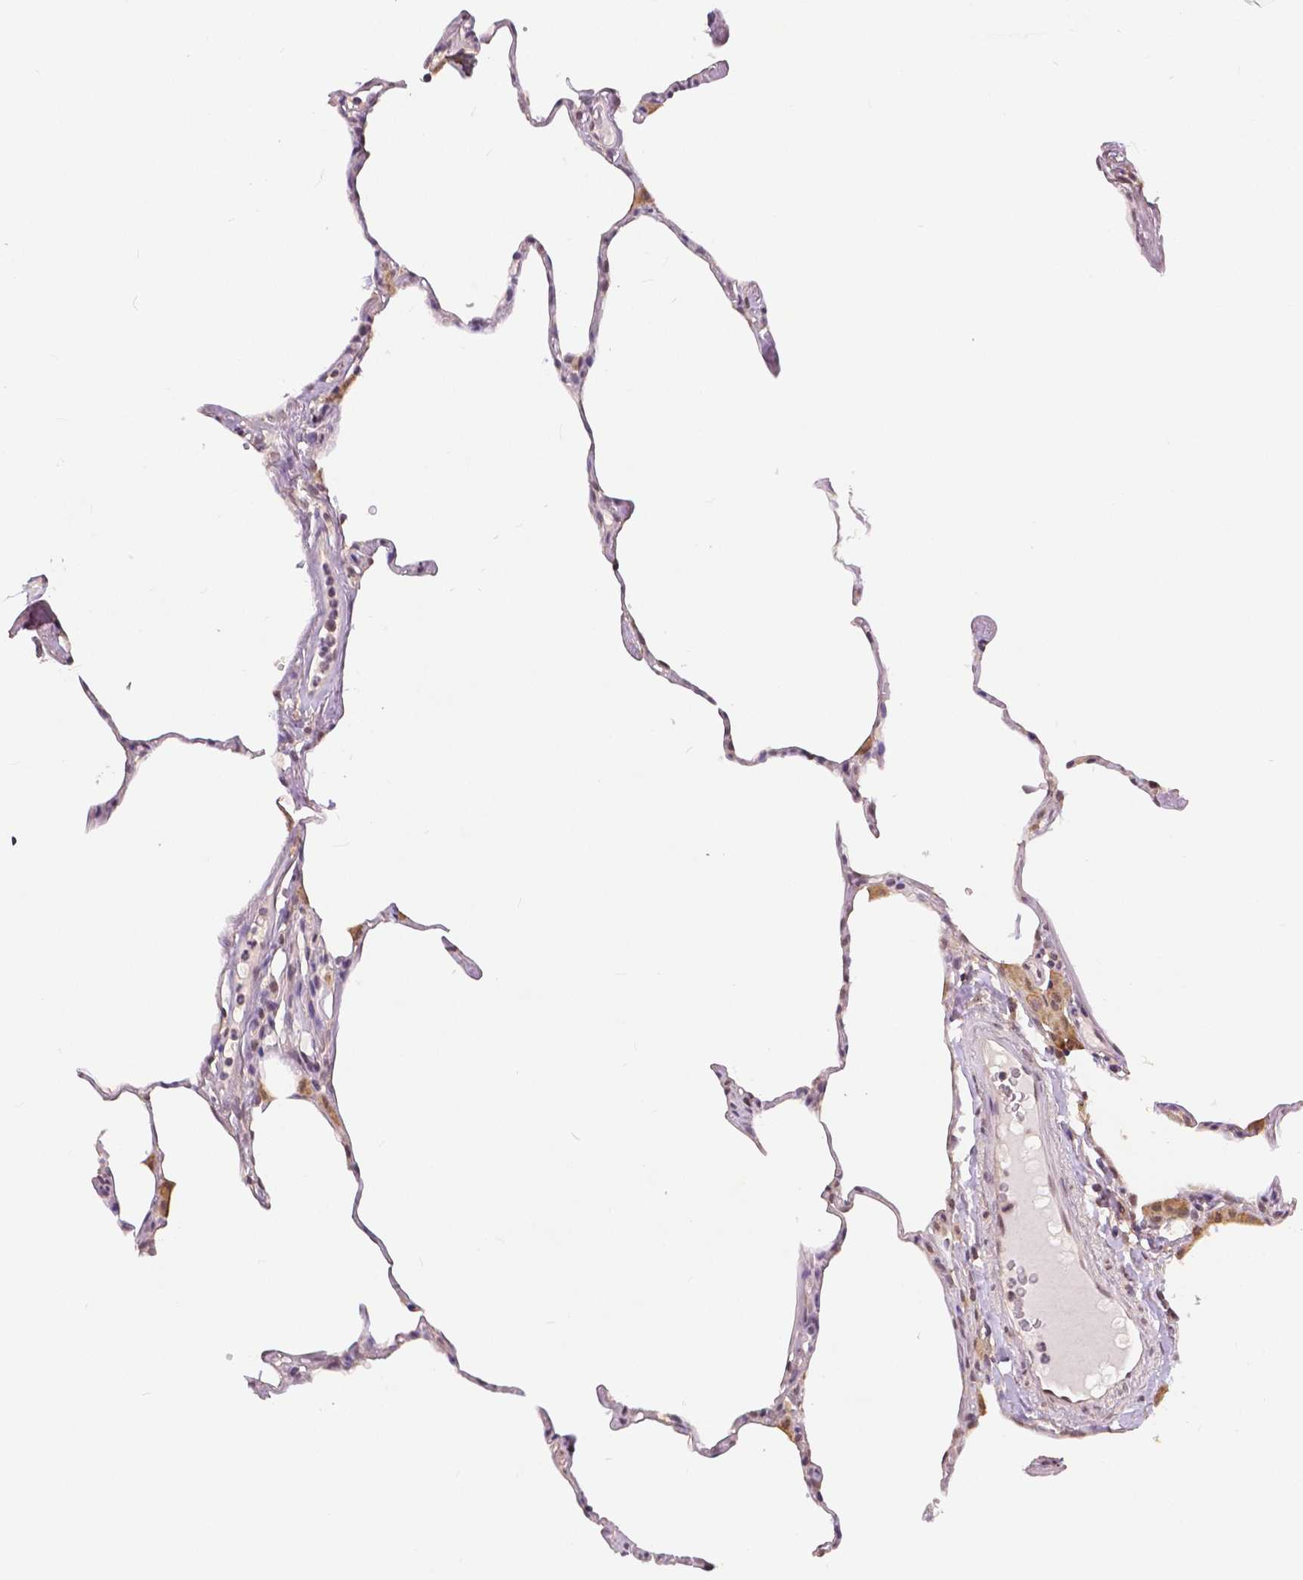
{"staining": {"intensity": "moderate", "quantity": "<25%", "location": "nuclear"}, "tissue": "lung", "cell_type": "Alveolar cells", "image_type": "normal", "snomed": [{"axis": "morphology", "description": "Normal tissue, NOS"}, {"axis": "topography", "description": "Lung"}], "caption": "This image reveals unremarkable lung stained with IHC to label a protein in brown. The nuclear of alveolar cells show moderate positivity for the protein. Nuclei are counter-stained blue.", "gene": "MAP1LC3B", "patient": {"sex": "male", "age": 65}}